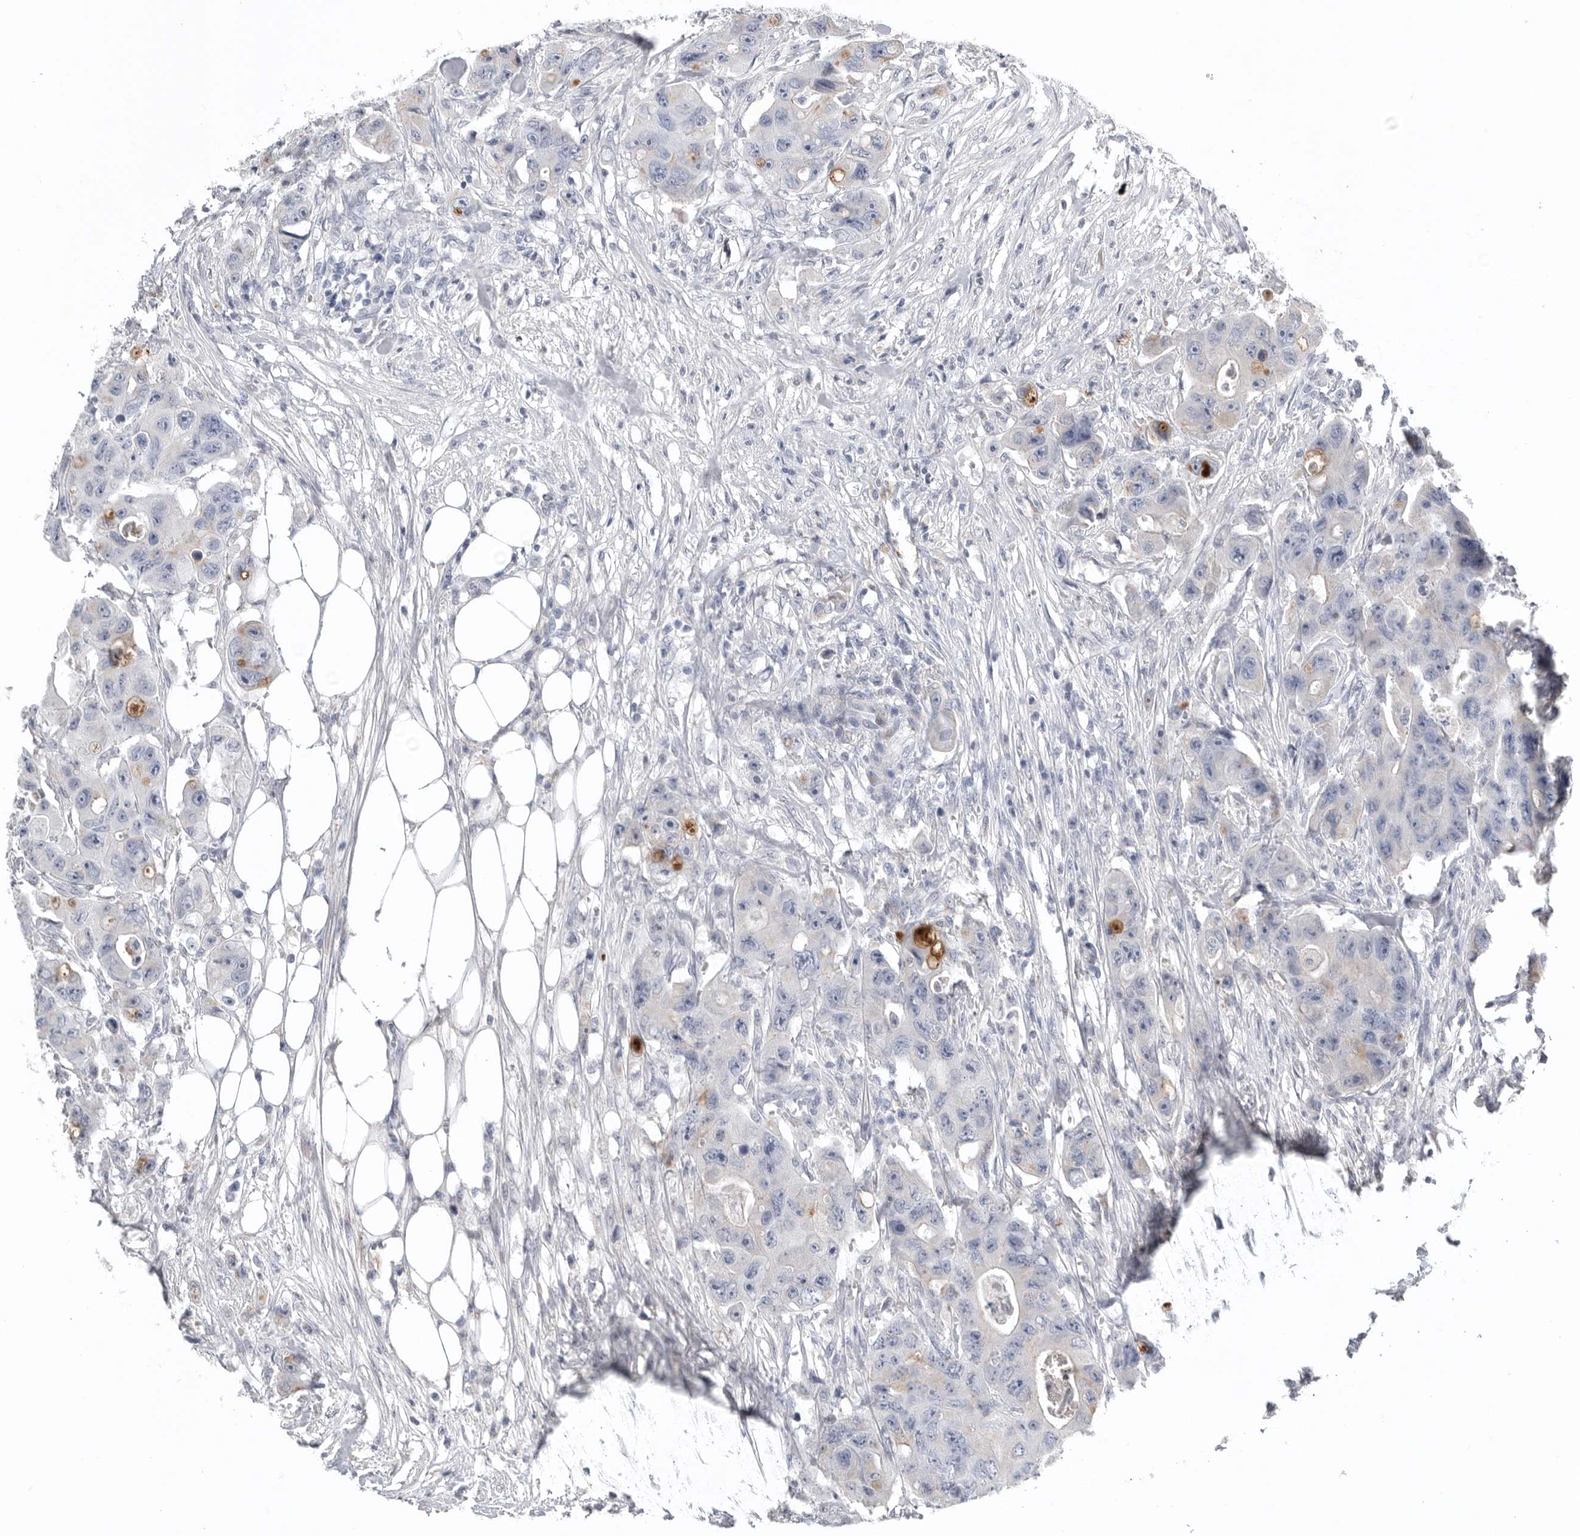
{"staining": {"intensity": "negative", "quantity": "none", "location": "none"}, "tissue": "colorectal cancer", "cell_type": "Tumor cells", "image_type": "cancer", "snomed": [{"axis": "morphology", "description": "Adenocarcinoma, NOS"}, {"axis": "topography", "description": "Colon"}], "caption": "A micrograph of human colorectal cancer (adenocarcinoma) is negative for staining in tumor cells.", "gene": "TIMP1", "patient": {"sex": "female", "age": 46}}